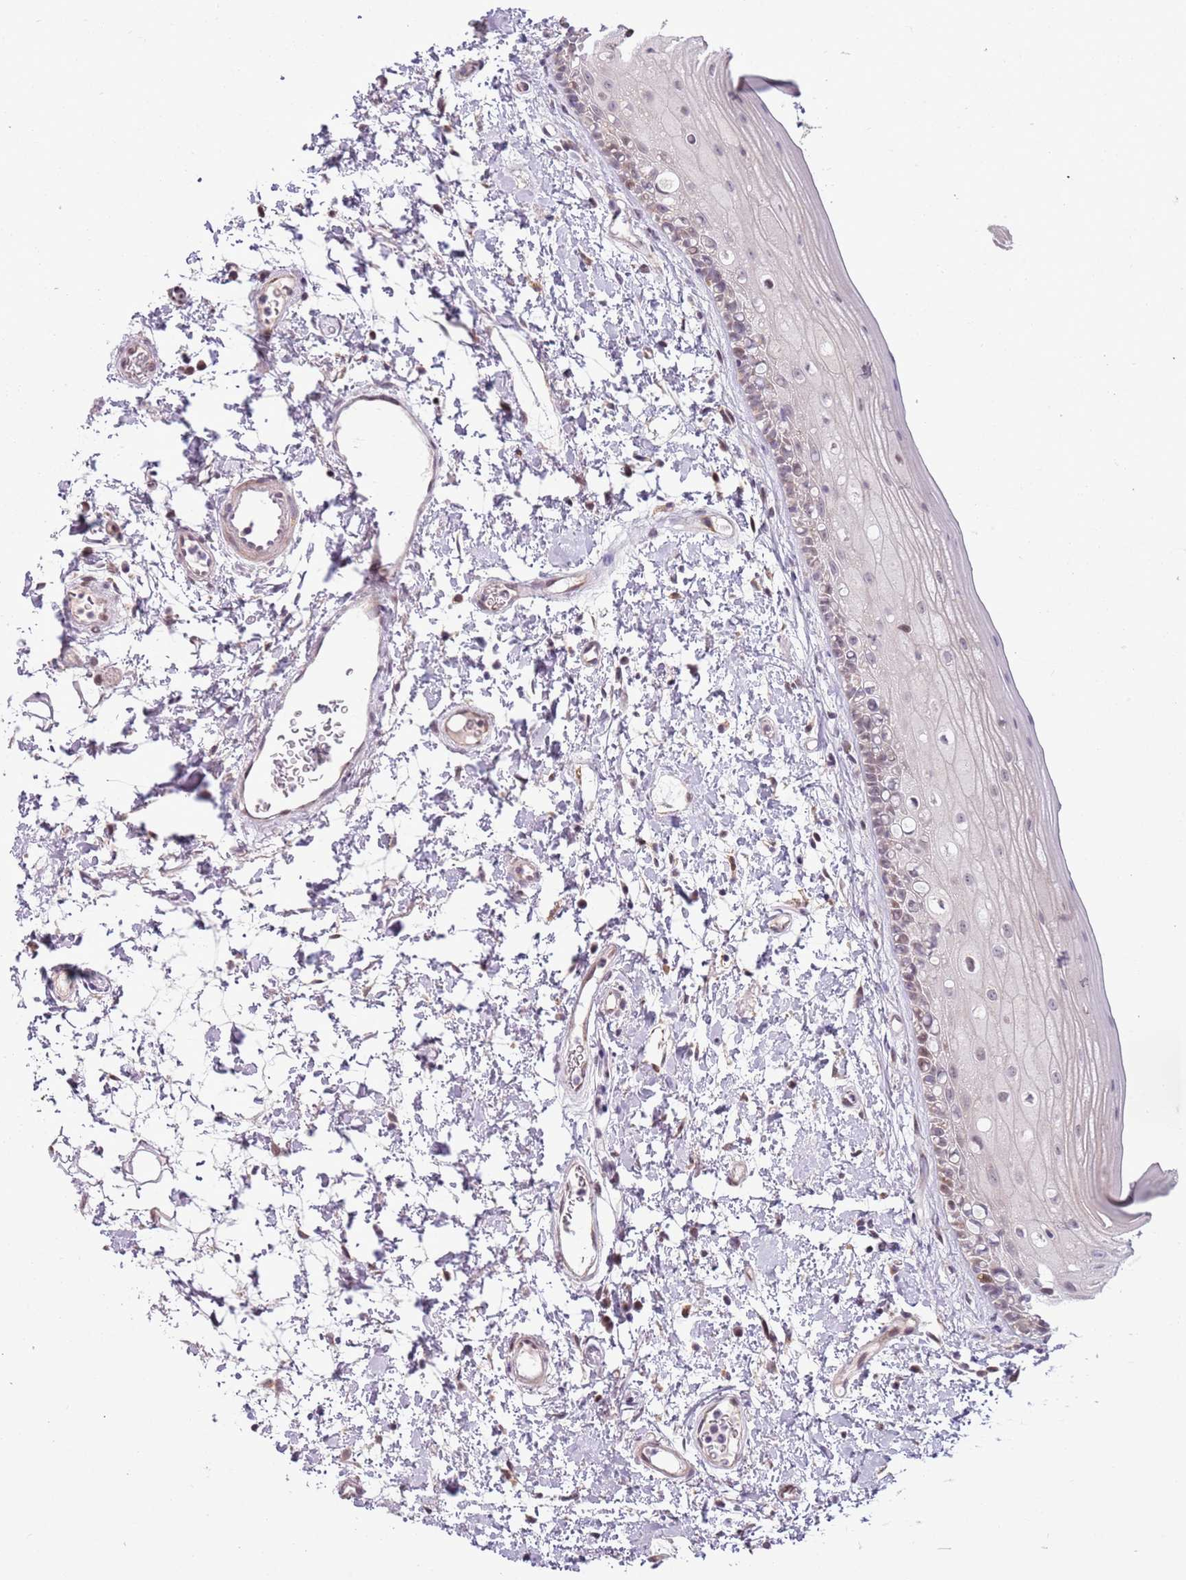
{"staining": {"intensity": "moderate", "quantity": "<25%", "location": "cytoplasmic/membranous"}, "tissue": "oral mucosa", "cell_type": "Squamous epithelial cells", "image_type": "normal", "snomed": [{"axis": "morphology", "description": "Normal tissue, NOS"}, {"axis": "topography", "description": "Oral tissue"}], "caption": "Normal oral mucosa shows moderate cytoplasmic/membranous expression in approximately <25% of squamous epithelial cells, visualized by immunohistochemistry.", "gene": "MLLT11", "patient": {"sex": "female", "age": 76}}